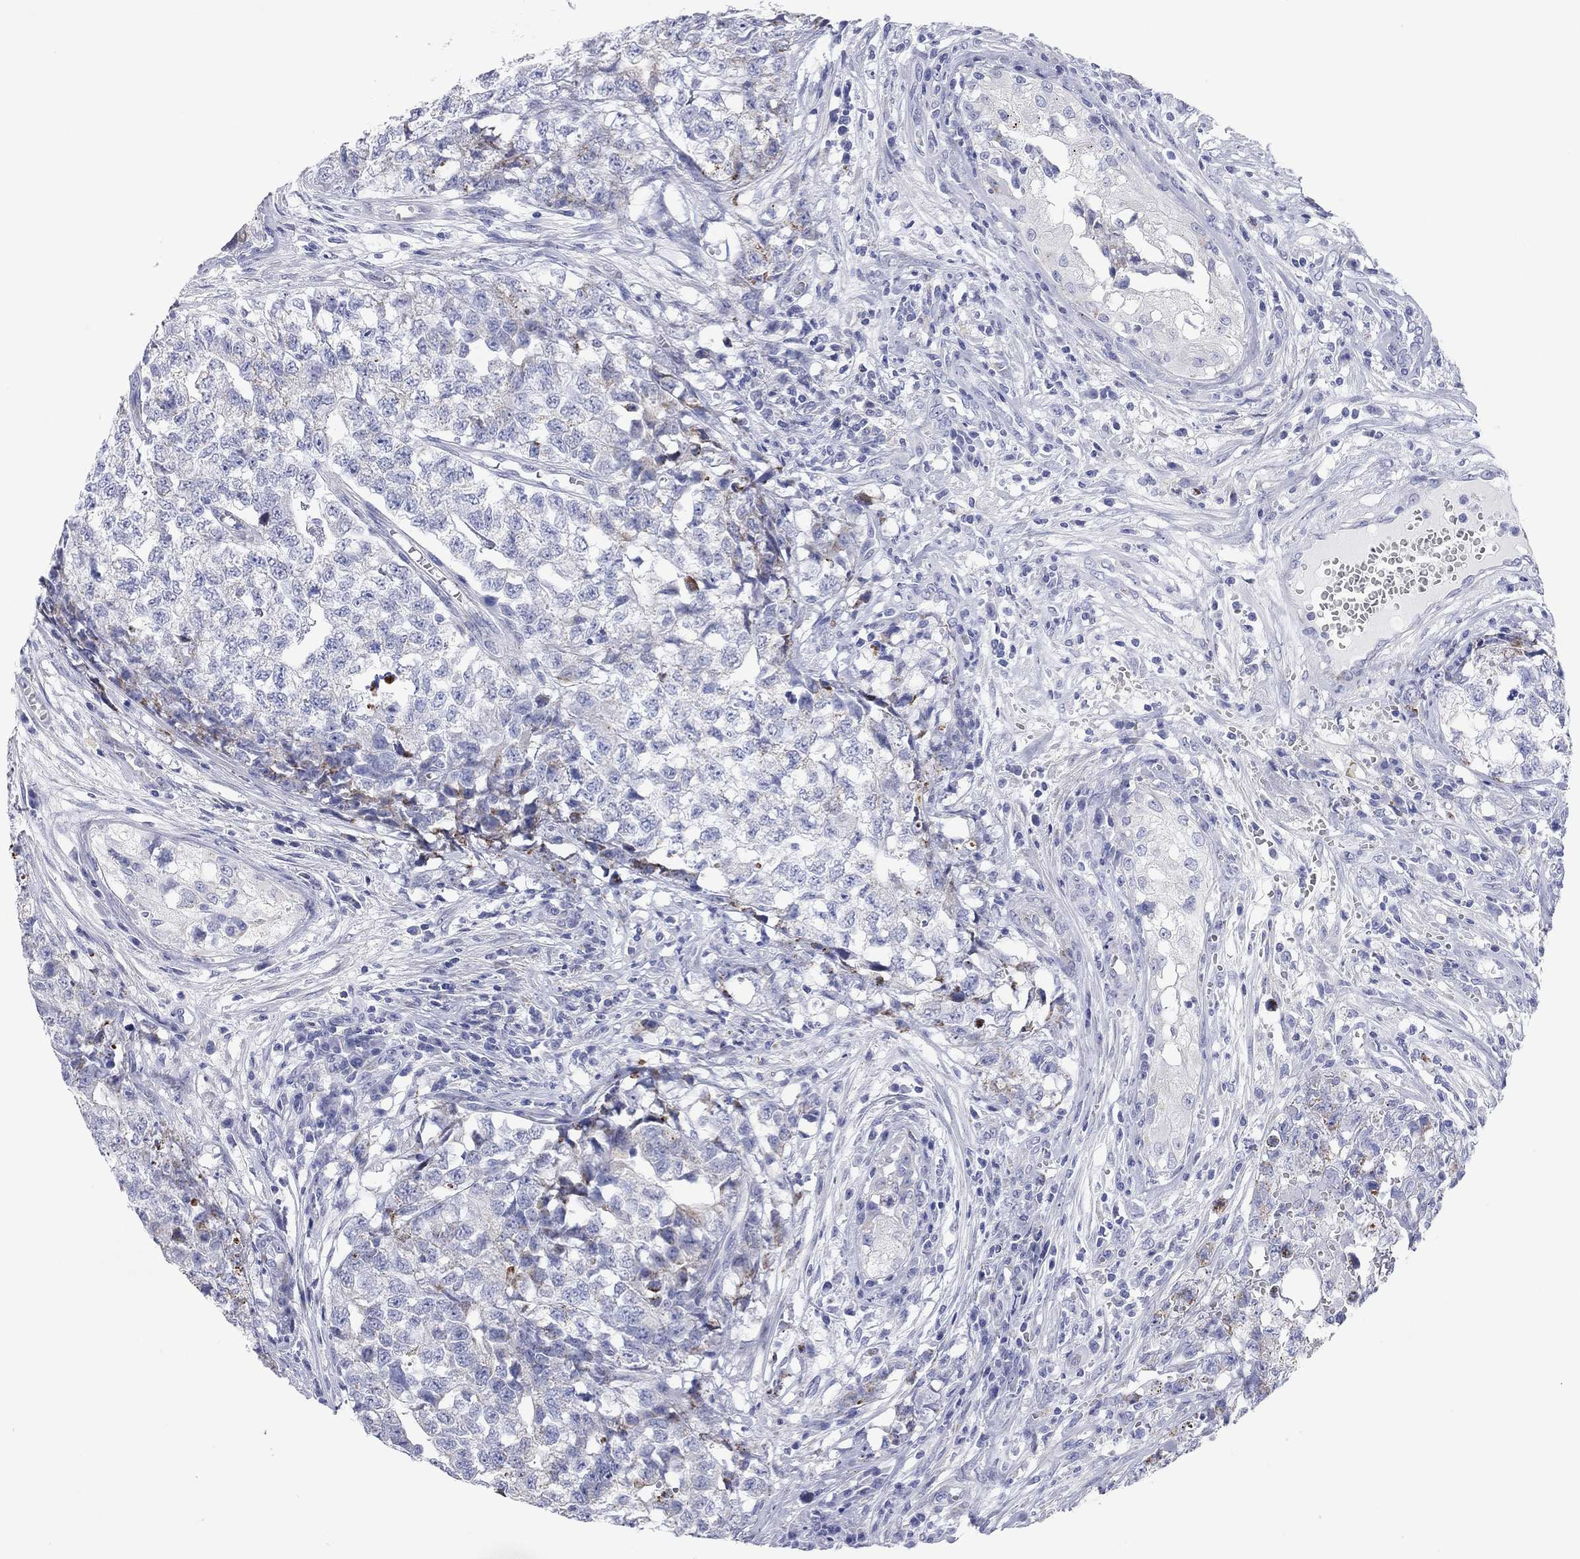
{"staining": {"intensity": "moderate", "quantity": "<25%", "location": "cytoplasmic/membranous"}, "tissue": "testis cancer", "cell_type": "Tumor cells", "image_type": "cancer", "snomed": [{"axis": "morphology", "description": "Seminoma, NOS"}, {"axis": "morphology", "description": "Carcinoma, Embryonal, NOS"}, {"axis": "topography", "description": "Testis"}], "caption": "Immunohistochemical staining of human embryonal carcinoma (testis) displays moderate cytoplasmic/membranous protein positivity in approximately <25% of tumor cells.", "gene": "CHI3L2", "patient": {"sex": "male", "age": 22}}